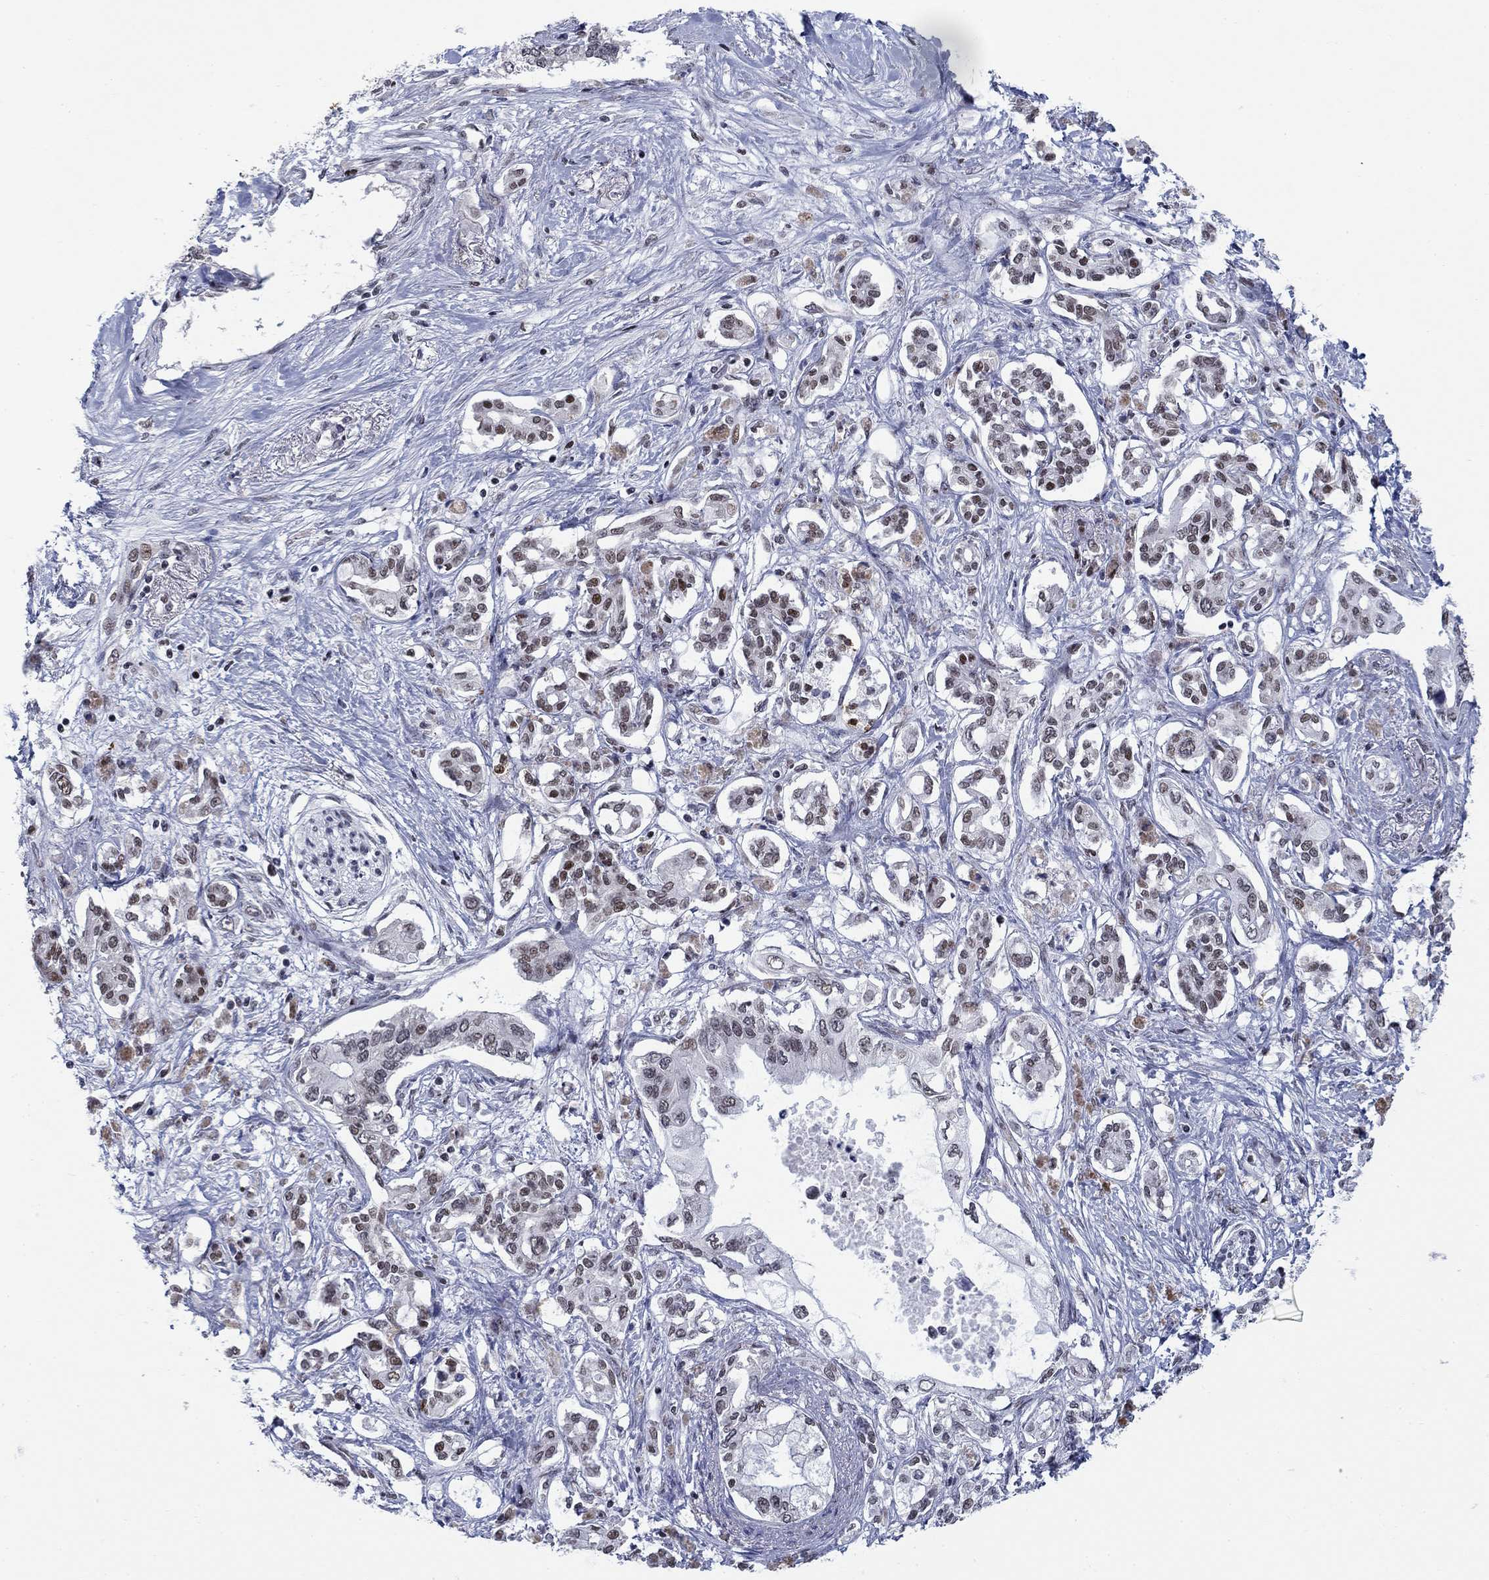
{"staining": {"intensity": "moderate", "quantity": "<25%", "location": "nuclear"}, "tissue": "pancreatic cancer", "cell_type": "Tumor cells", "image_type": "cancer", "snomed": [{"axis": "morphology", "description": "Adenocarcinoma, NOS"}, {"axis": "topography", "description": "Pancreas"}], "caption": "Tumor cells display moderate nuclear expression in about <25% of cells in adenocarcinoma (pancreatic). The staining was performed using DAB, with brown indicating positive protein expression. Nuclei are stained blue with hematoxylin.", "gene": "NPAS3", "patient": {"sex": "female", "age": 63}}